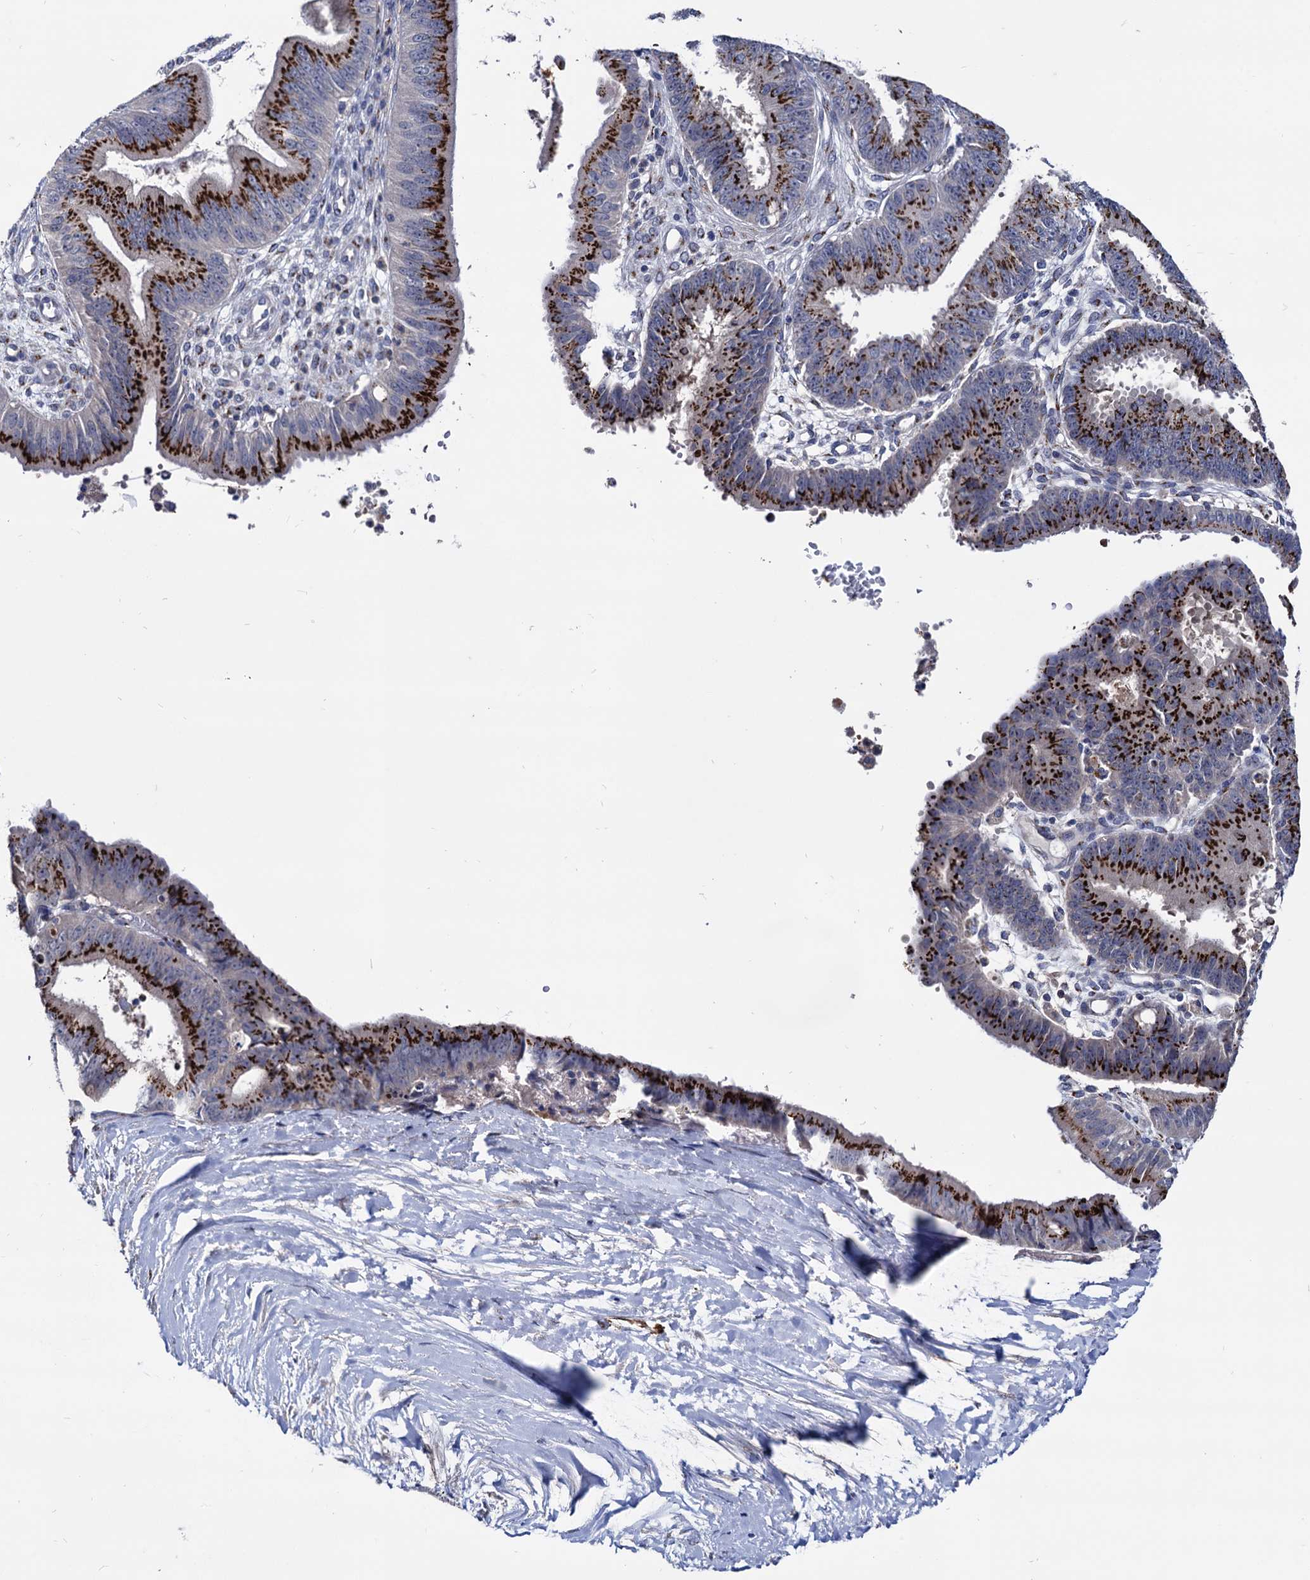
{"staining": {"intensity": "strong", "quantity": ">75%", "location": "cytoplasmic/membranous"}, "tissue": "ovarian cancer", "cell_type": "Tumor cells", "image_type": "cancer", "snomed": [{"axis": "morphology", "description": "Carcinoma, endometroid"}, {"axis": "topography", "description": "Appendix"}, {"axis": "topography", "description": "Ovary"}], "caption": "Approximately >75% of tumor cells in human ovarian cancer reveal strong cytoplasmic/membranous protein positivity as visualized by brown immunohistochemical staining.", "gene": "ESD", "patient": {"sex": "female", "age": 42}}